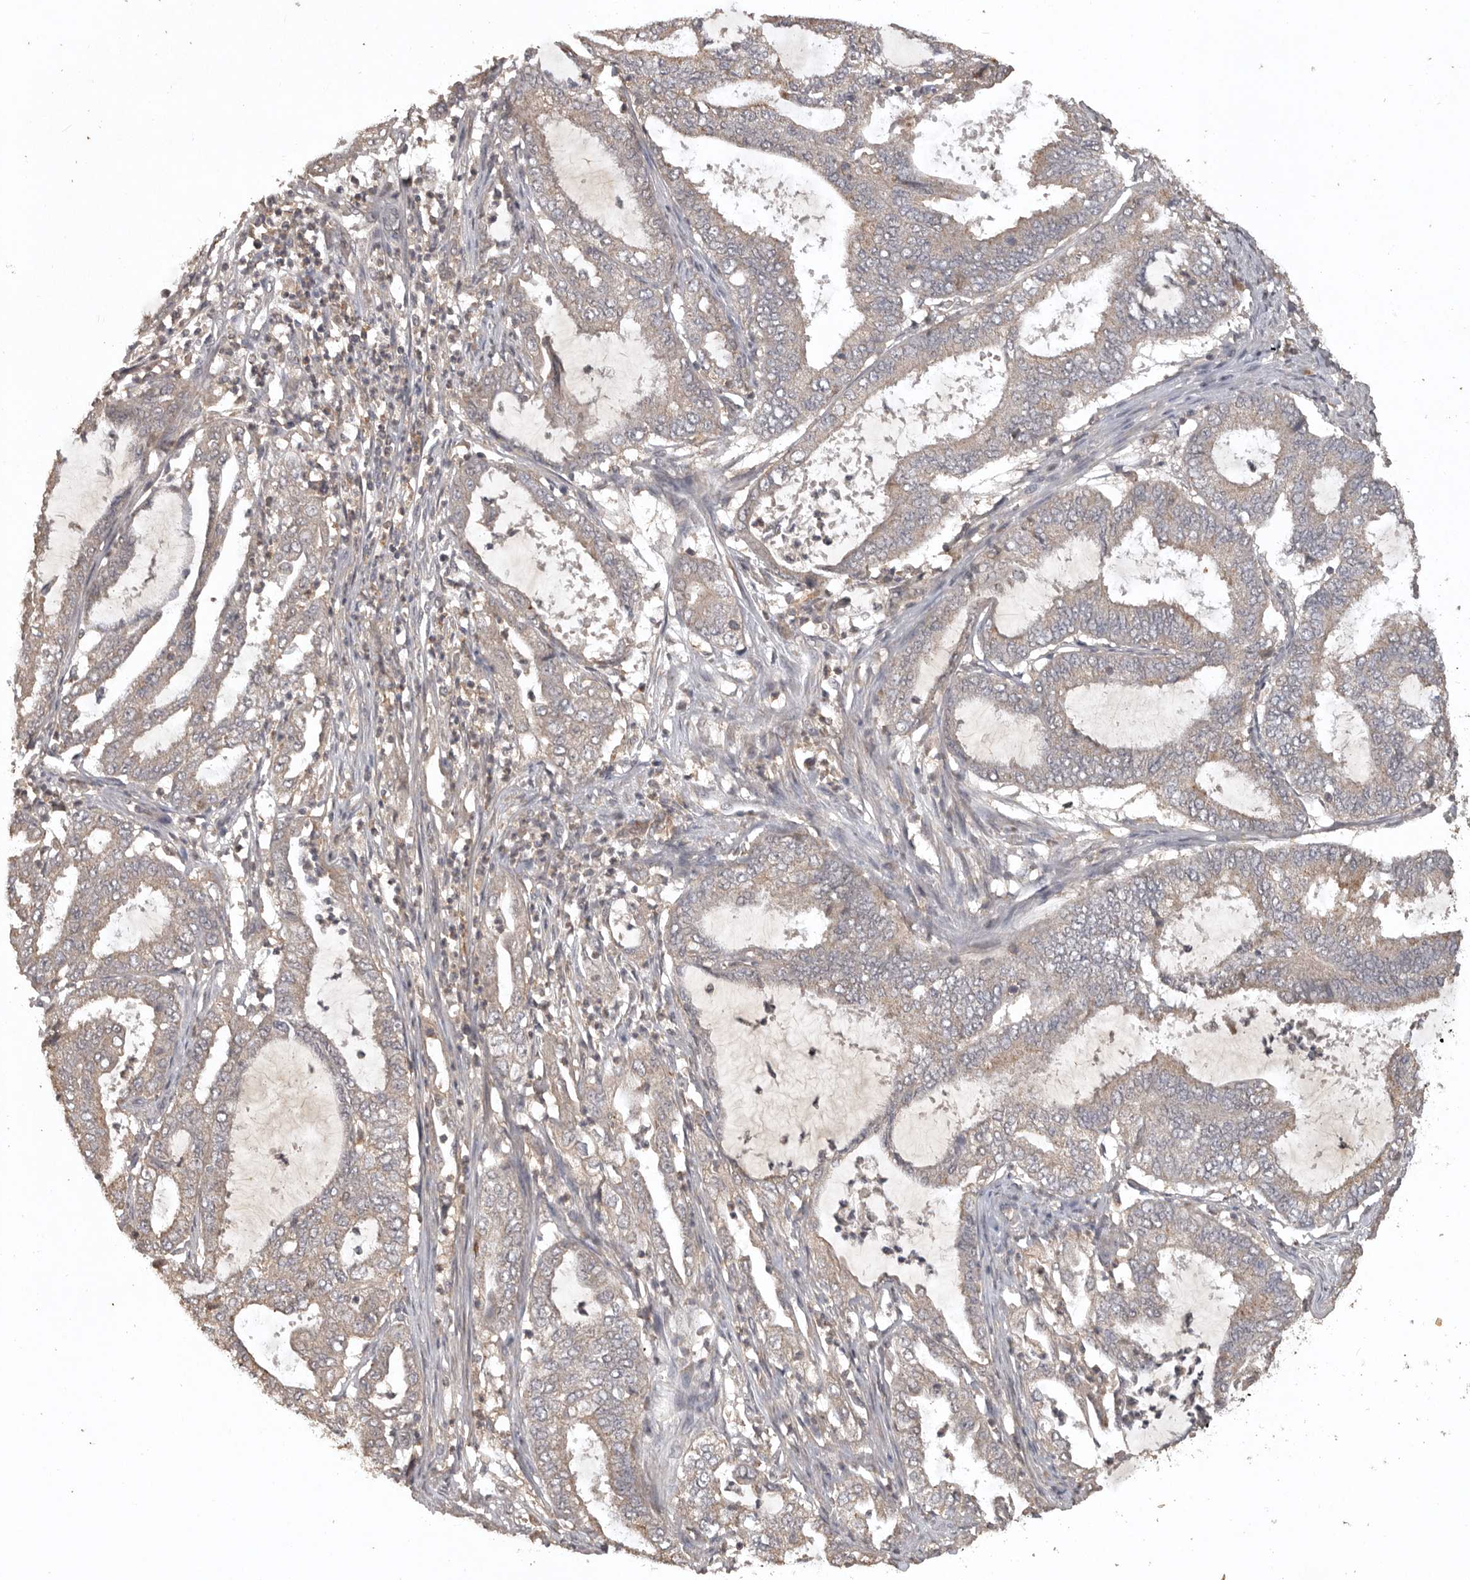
{"staining": {"intensity": "weak", "quantity": "<25%", "location": "cytoplasmic/membranous"}, "tissue": "endometrial cancer", "cell_type": "Tumor cells", "image_type": "cancer", "snomed": [{"axis": "morphology", "description": "Adenocarcinoma, NOS"}, {"axis": "topography", "description": "Endometrium"}], "caption": "High magnification brightfield microscopy of adenocarcinoma (endometrial) stained with DAB (3,3'-diaminobenzidine) (brown) and counterstained with hematoxylin (blue): tumor cells show no significant positivity. (Brightfield microscopy of DAB immunohistochemistry (IHC) at high magnification).", "gene": "ADAMTS4", "patient": {"sex": "female", "age": 51}}